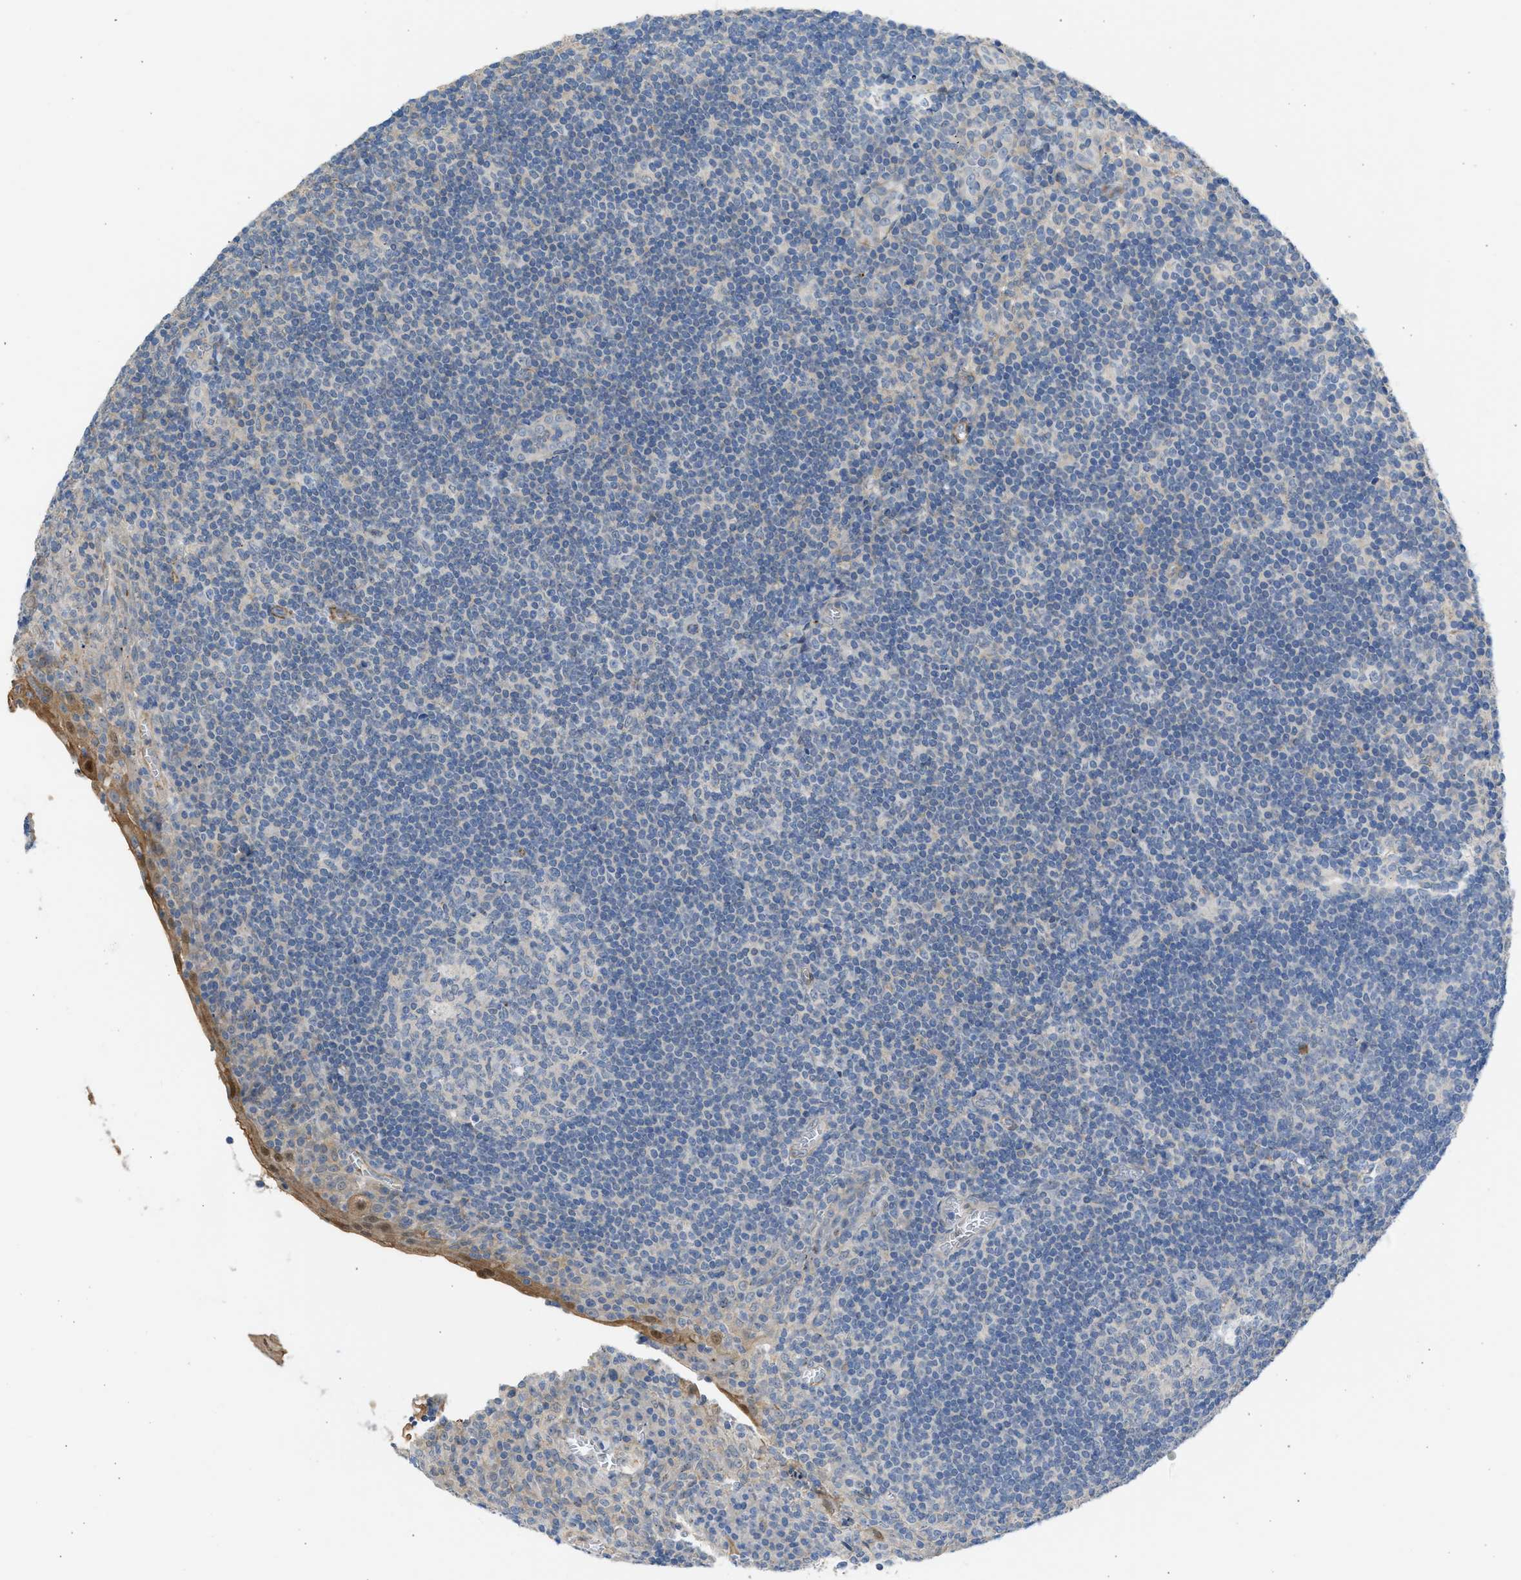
{"staining": {"intensity": "negative", "quantity": "none", "location": "none"}, "tissue": "tonsil", "cell_type": "Germinal center cells", "image_type": "normal", "snomed": [{"axis": "morphology", "description": "Normal tissue, NOS"}, {"axis": "topography", "description": "Tonsil"}], "caption": "The IHC image has no significant staining in germinal center cells of tonsil.", "gene": "PCNX3", "patient": {"sex": "male", "age": 37}}